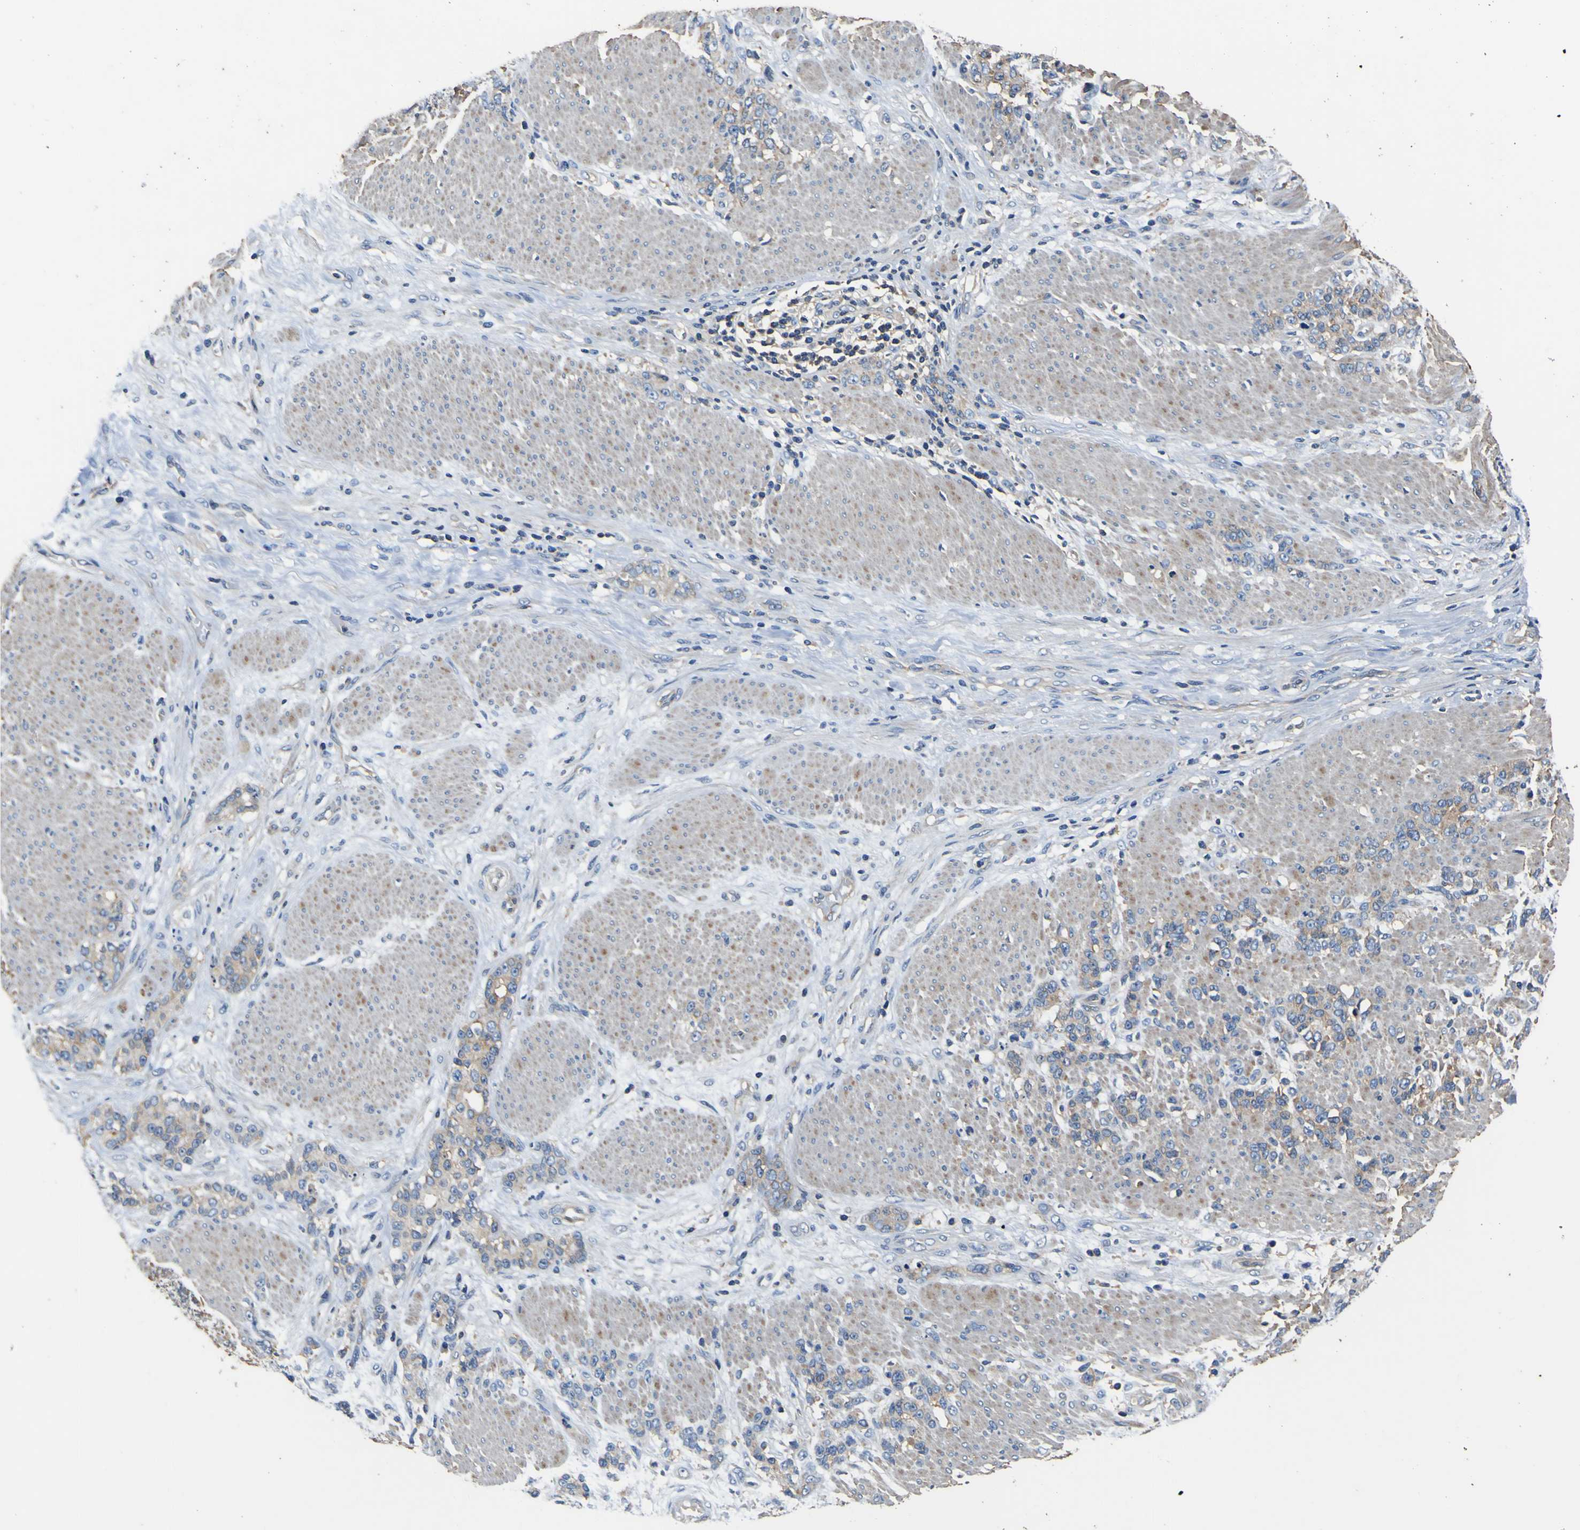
{"staining": {"intensity": "weak", "quantity": "25%-75%", "location": "cytoplasmic/membranous"}, "tissue": "stomach cancer", "cell_type": "Tumor cells", "image_type": "cancer", "snomed": [{"axis": "morphology", "description": "Adenocarcinoma, NOS"}, {"axis": "topography", "description": "Stomach, lower"}], "caption": "Immunohistochemistry (IHC) of stomach cancer (adenocarcinoma) exhibits low levels of weak cytoplasmic/membranous positivity in approximately 25%-75% of tumor cells. (Stains: DAB (3,3'-diaminobenzidine) in brown, nuclei in blue, Microscopy: brightfield microscopy at high magnification).", "gene": "CNR2", "patient": {"sex": "male", "age": 88}}